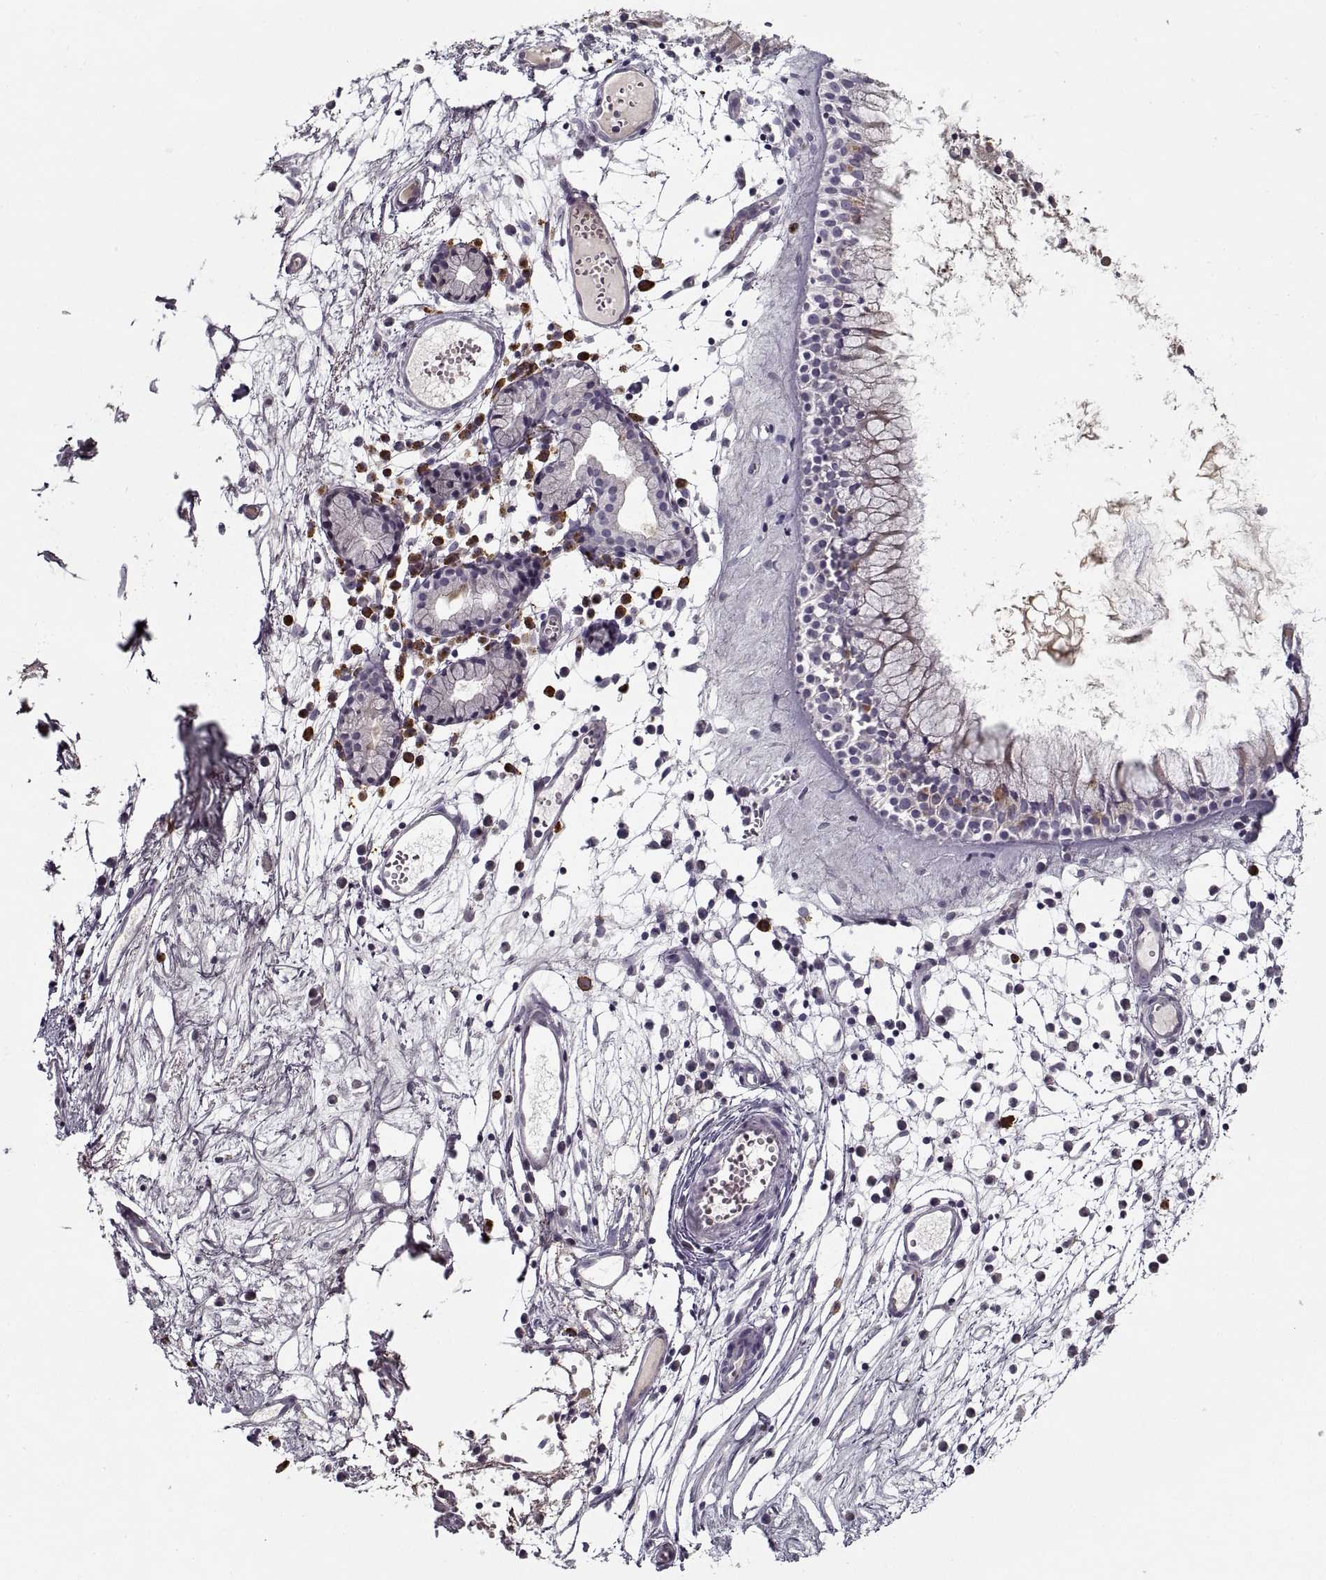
{"staining": {"intensity": "negative", "quantity": "none", "location": "none"}, "tissue": "nasopharynx", "cell_type": "Respiratory epithelial cells", "image_type": "normal", "snomed": [{"axis": "morphology", "description": "Normal tissue, NOS"}, {"axis": "topography", "description": "Nasopharynx"}], "caption": "Histopathology image shows no protein staining in respiratory epithelial cells of benign nasopharynx.", "gene": "GAD2", "patient": {"sex": "female", "age": 85}}